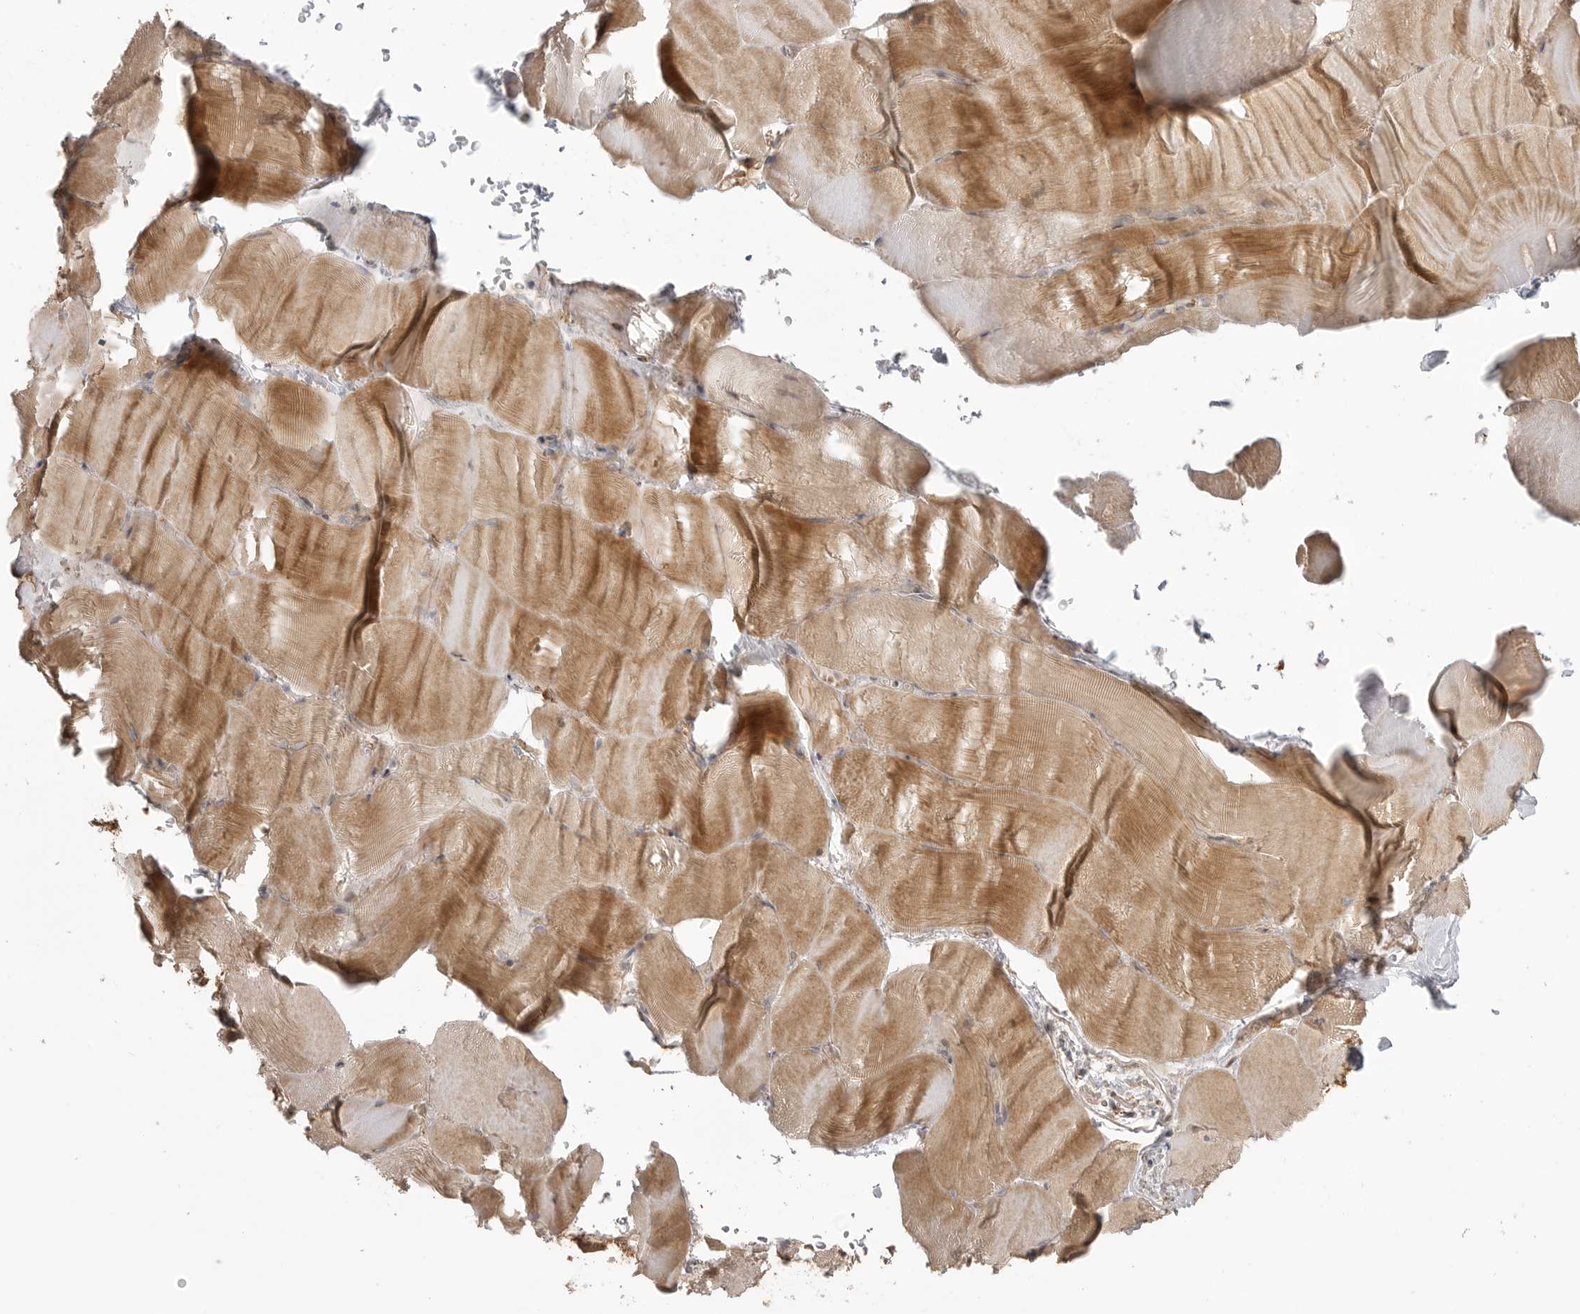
{"staining": {"intensity": "moderate", "quantity": ">75%", "location": "cytoplasmic/membranous"}, "tissue": "skeletal muscle", "cell_type": "Myocytes", "image_type": "normal", "snomed": [{"axis": "morphology", "description": "Normal tissue, NOS"}, {"axis": "topography", "description": "Skeletal muscle"}, {"axis": "topography", "description": "Parathyroid gland"}], "caption": "The histopathology image shows immunohistochemical staining of benign skeletal muscle. There is moderate cytoplasmic/membranous positivity is present in approximately >75% of myocytes. Using DAB (brown) and hematoxylin (blue) stains, captured at high magnification using brightfield microscopy.", "gene": "FAT3", "patient": {"sex": "female", "age": 37}}